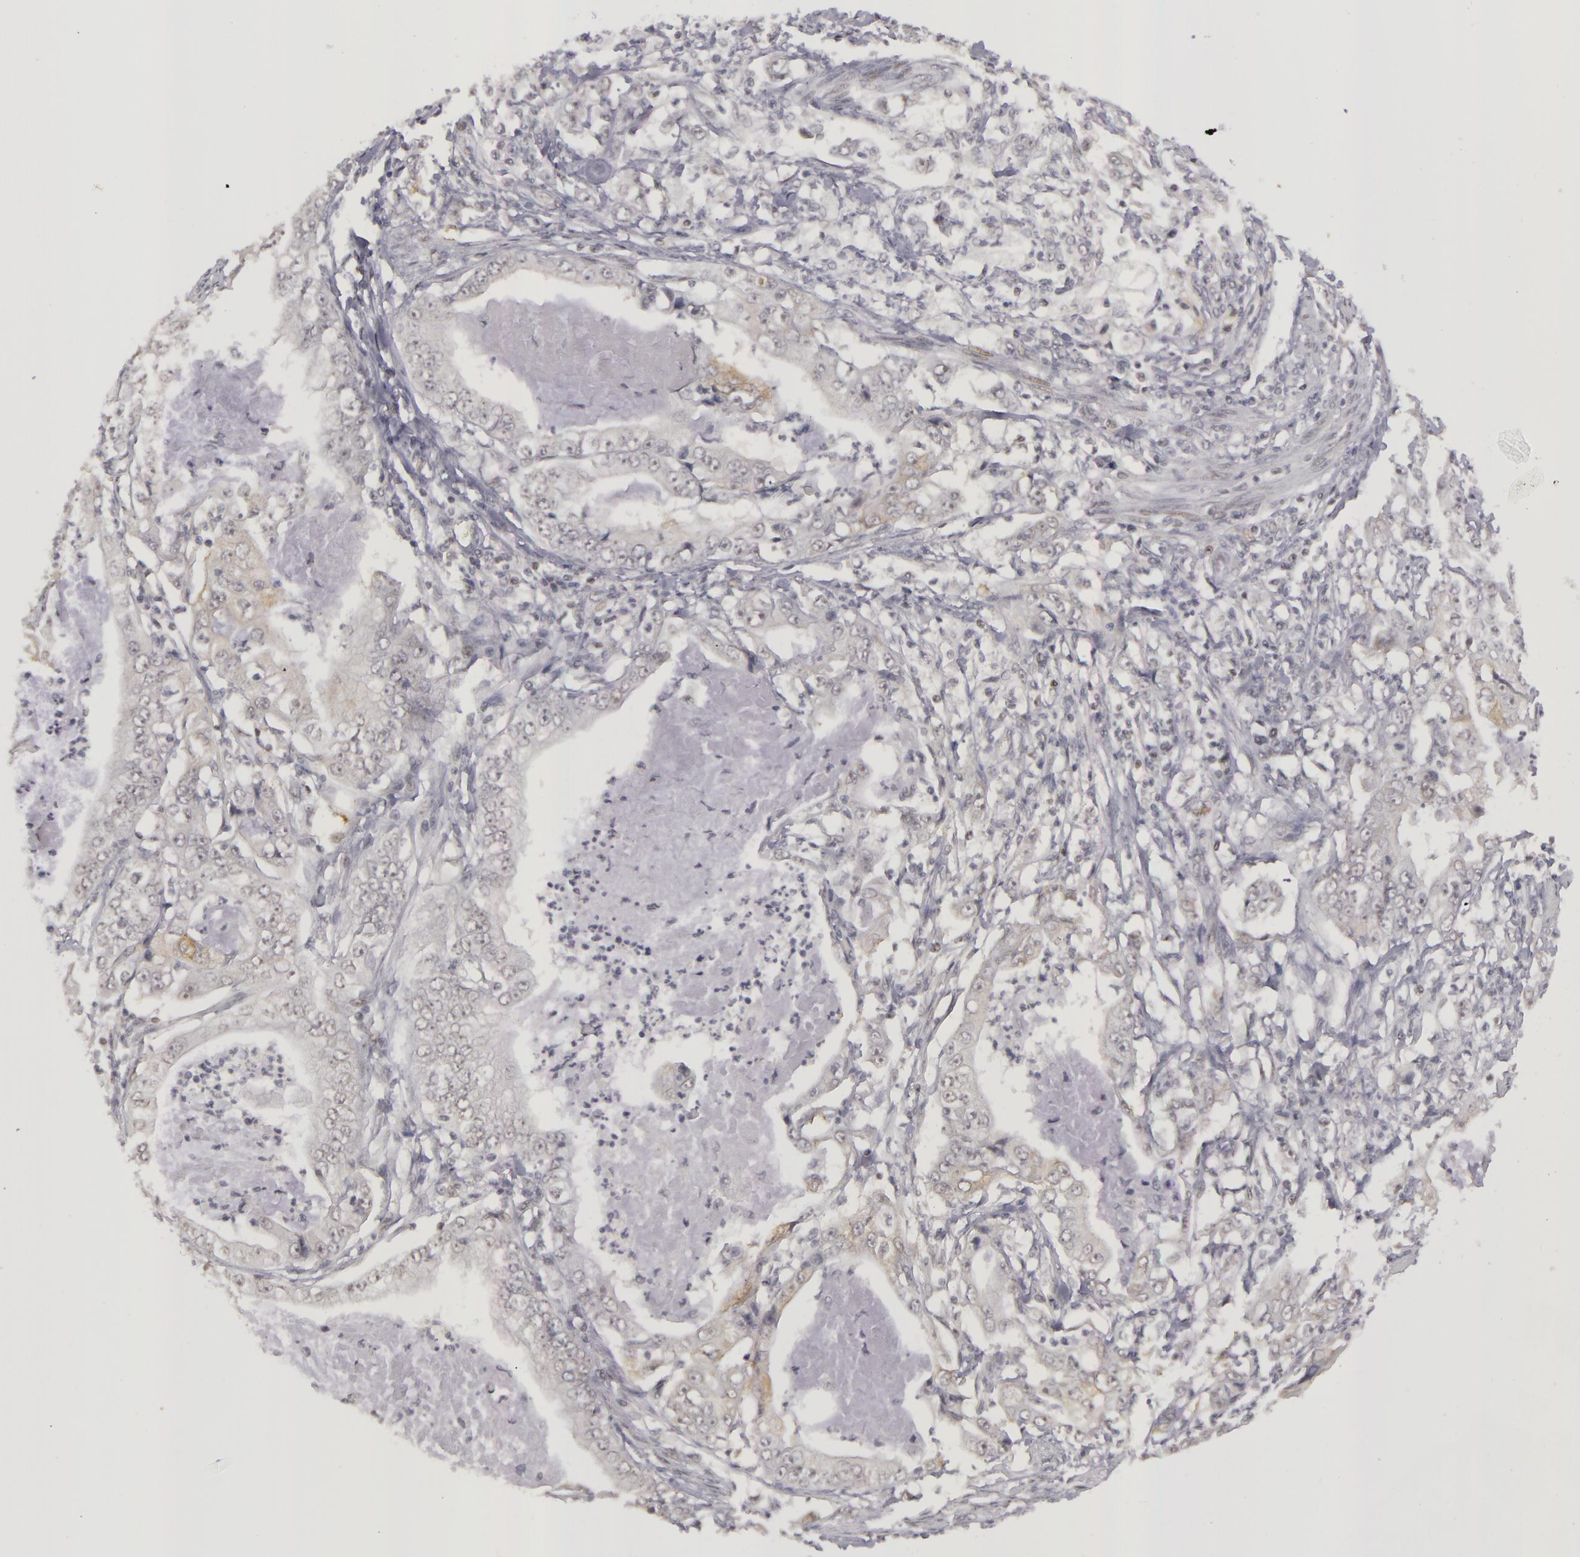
{"staining": {"intensity": "negative", "quantity": "none", "location": "none"}, "tissue": "stomach cancer", "cell_type": "Tumor cells", "image_type": "cancer", "snomed": [{"axis": "morphology", "description": "Adenocarcinoma, NOS"}, {"axis": "topography", "description": "Pancreas"}, {"axis": "topography", "description": "Stomach, upper"}], "caption": "An immunohistochemistry (IHC) micrograph of adenocarcinoma (stomach) is shown. There is no staining in tumor cells of adenocarcinoma (stomach). Nuclei are stained in blue.", "gene": "RRP7A", "patient": {"sex": "male", "age": 77}}